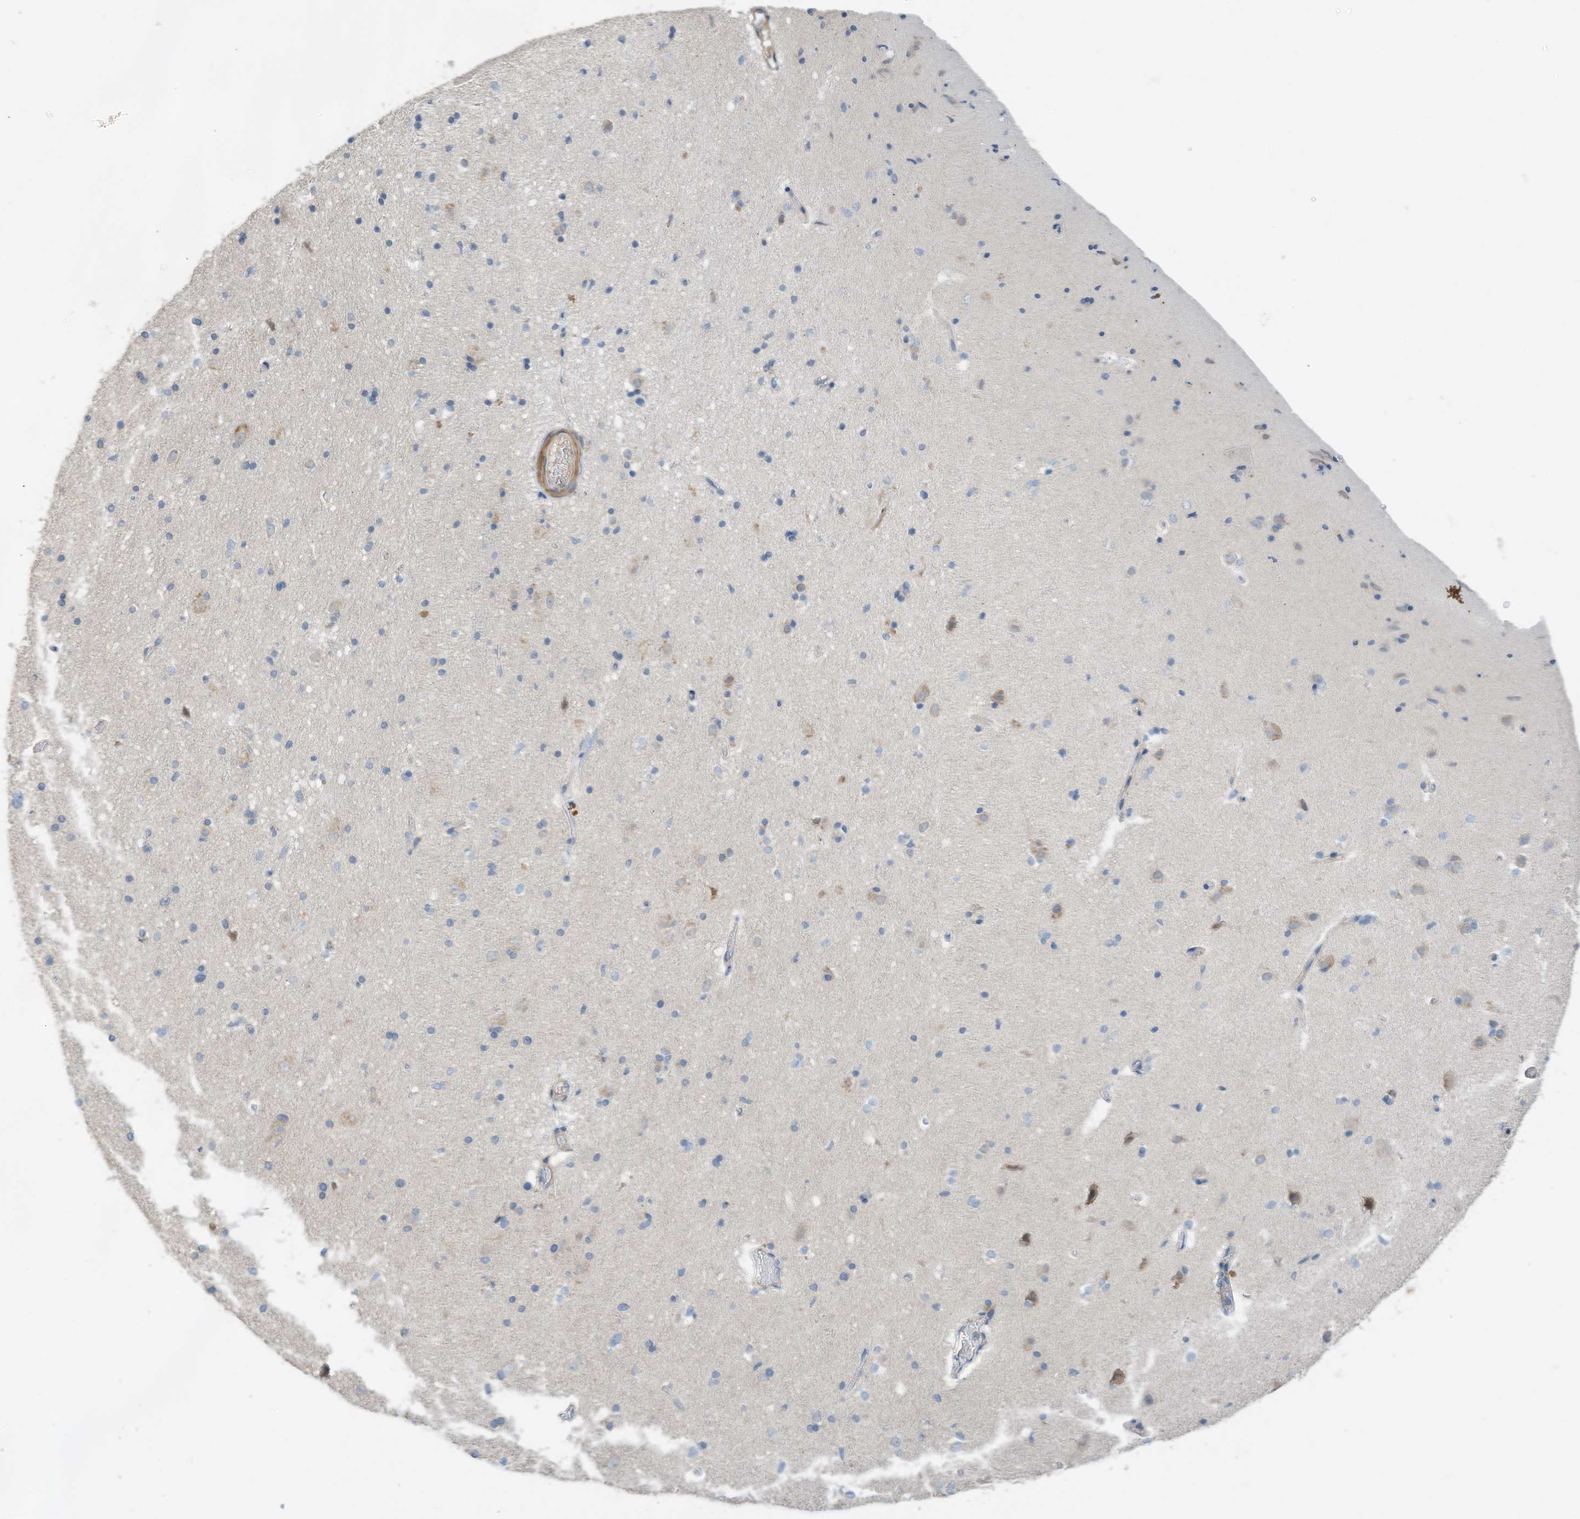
{"staining": {"intensity": "negative", "quantity": "none", "location": "none"}, "tissue": "cerebral cortex", "cell_type": "Endothelial cells", "image_type": "normal", "snomed": [{"axis": "morphology", "description": "Normal tissue, NOS"}, {"axis": "topography", "description": "Cerebral cortex"}], "caption": "Immunohistochemistry histopathology image of normal cerebral cortex: human cerebral cortex stained with DAB displays no significant protein expression in endothelial cells.", "gene": "SLFN14", "patient": {"sex": "male", "age": 34}}